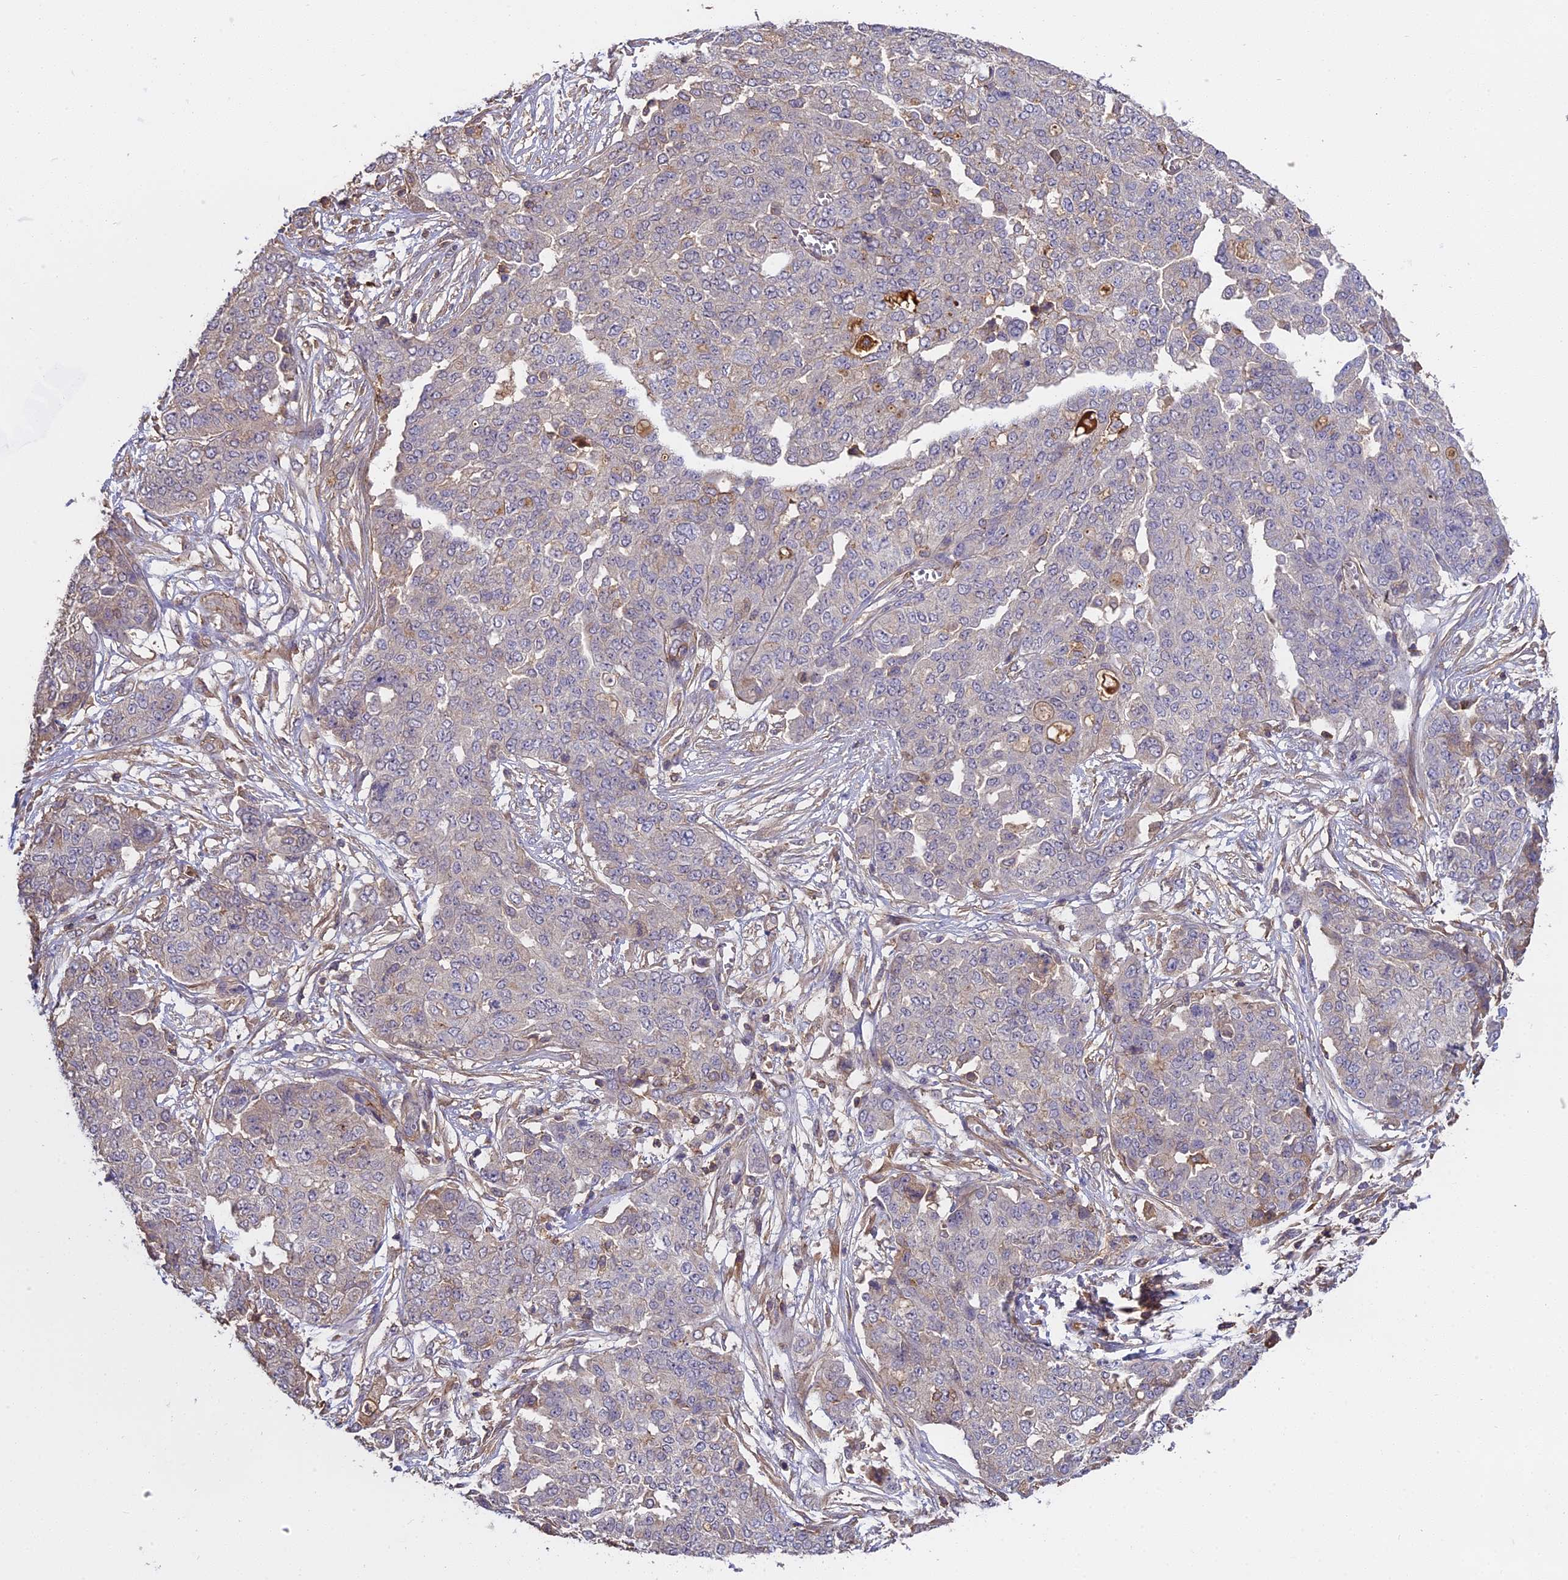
{"staining": {"intensity": "moderate", "quantity": "<25%", "location": "cytoplasmic/membranous"}, "tissue": "ovarian cancer", "cell_type": "Tumor cells", "image_type": "cancer", "snomed": [{"axis": "morphology", "description": "Cystadenocarcinoma, serous, NOS"}, {"axis": "topography", "description": "Soft tissue"}, {"axis": "topography", "description": "Ovary"}], "caption": "The micrograph exhibits staining of serous cystadenocarcinoma (ovarian), revealing moderate cytoplasmic/membranous protein staining (brown color) within tumor cells.", "gene": "CFAP119", "patient": {"sex": "female", "age": 57}}